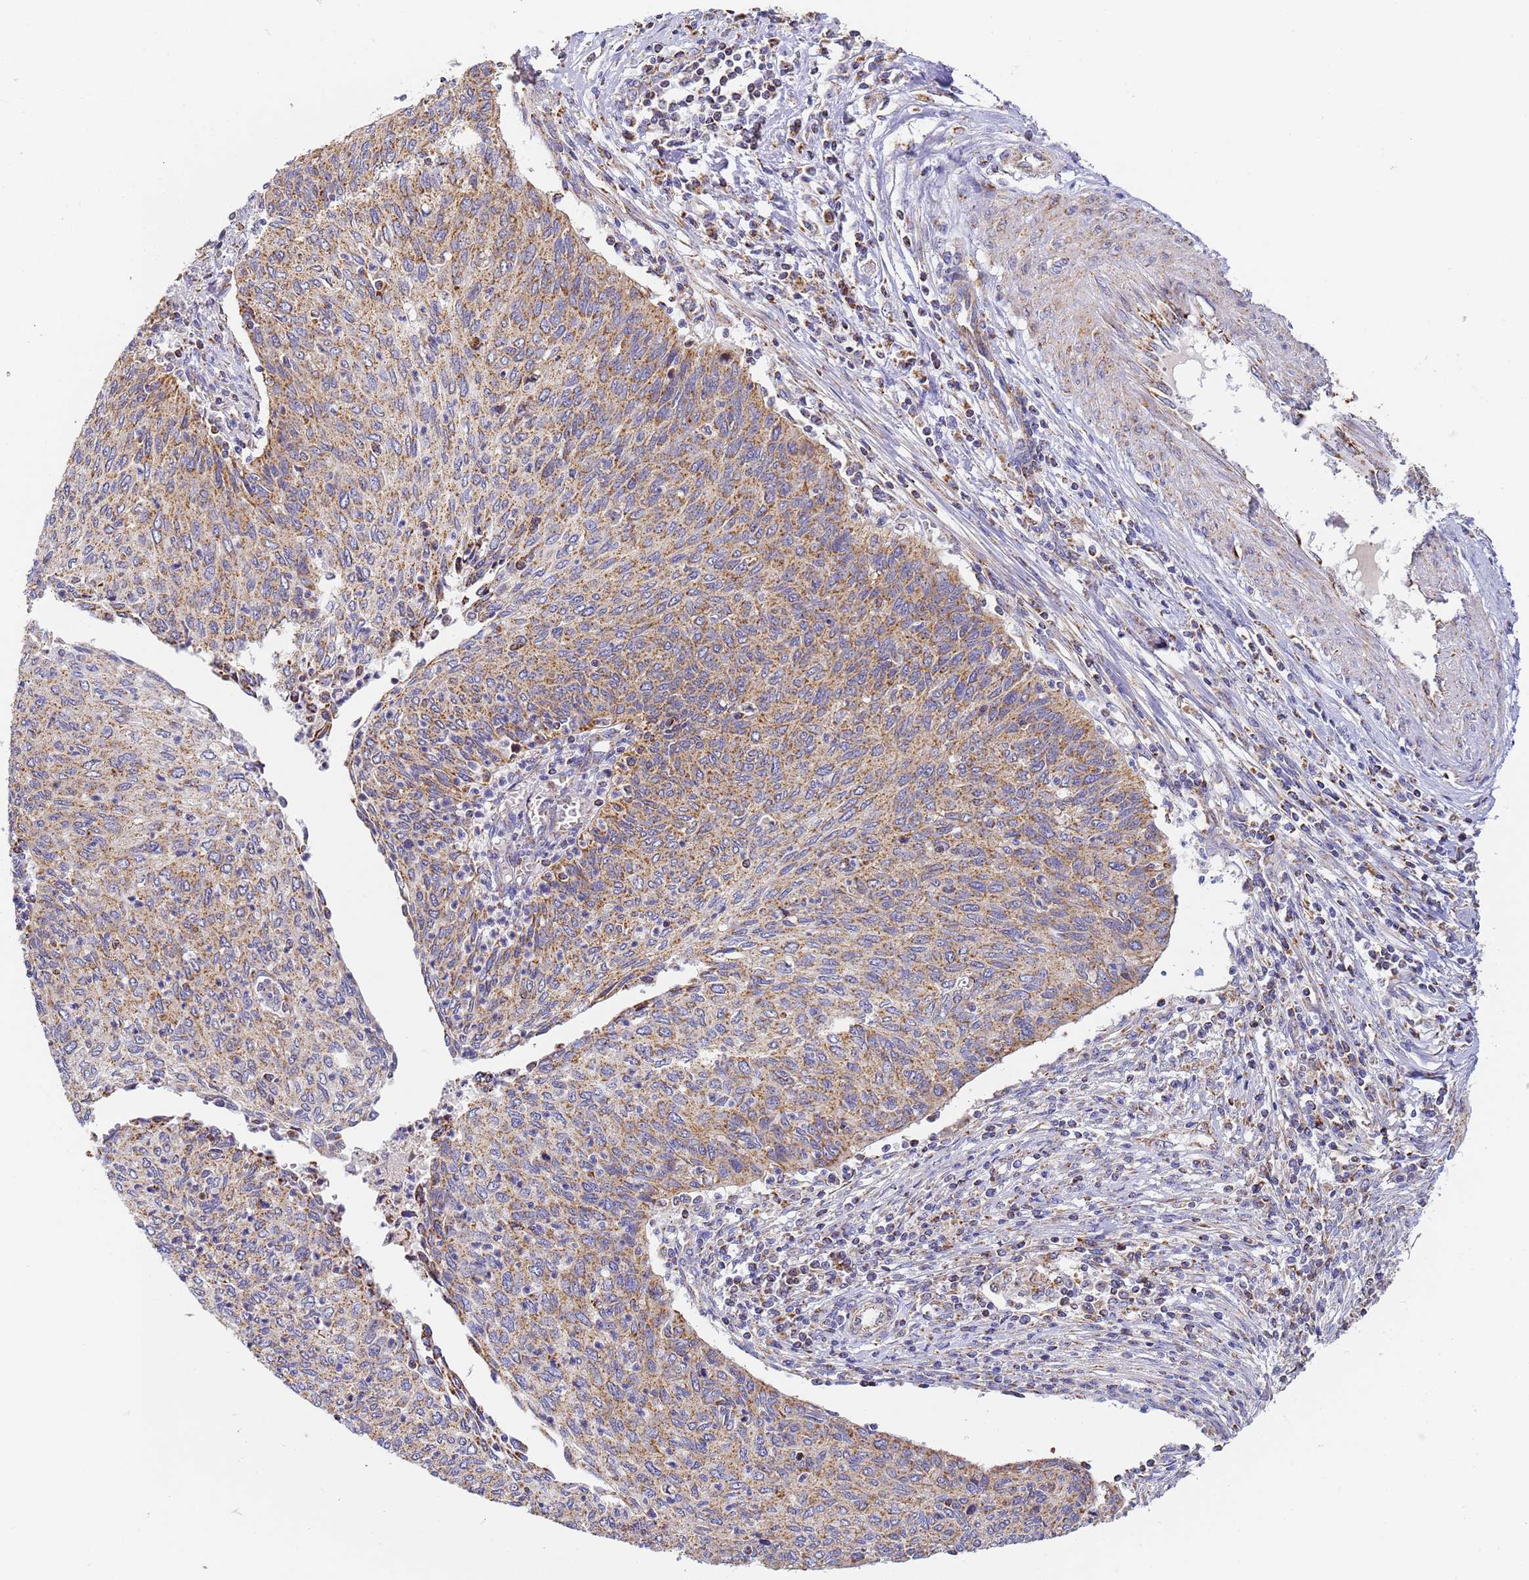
{"staining": {"intensity": "moderate", "quantity": ">75%", "location": "cytoplasmic/membranous"}, "tissue": "cervical cancer", "cell_type": "Tumor cells", "image_type": "cancer", "snomed": [{"axis": "morphology", "description": "Squamous cell carcinoma, NOS"}, {"axis": "topography", "description": "Cervix"}], "caption": "A high-resolution image shows IHC staining of cervical squamous cell carcinoma, which exhibits moderate cytoplasmic/membranous staining in about >75% of tumor cells.", "gene": "FRG2C", "patient": {"sex": "female", "age": 38}}